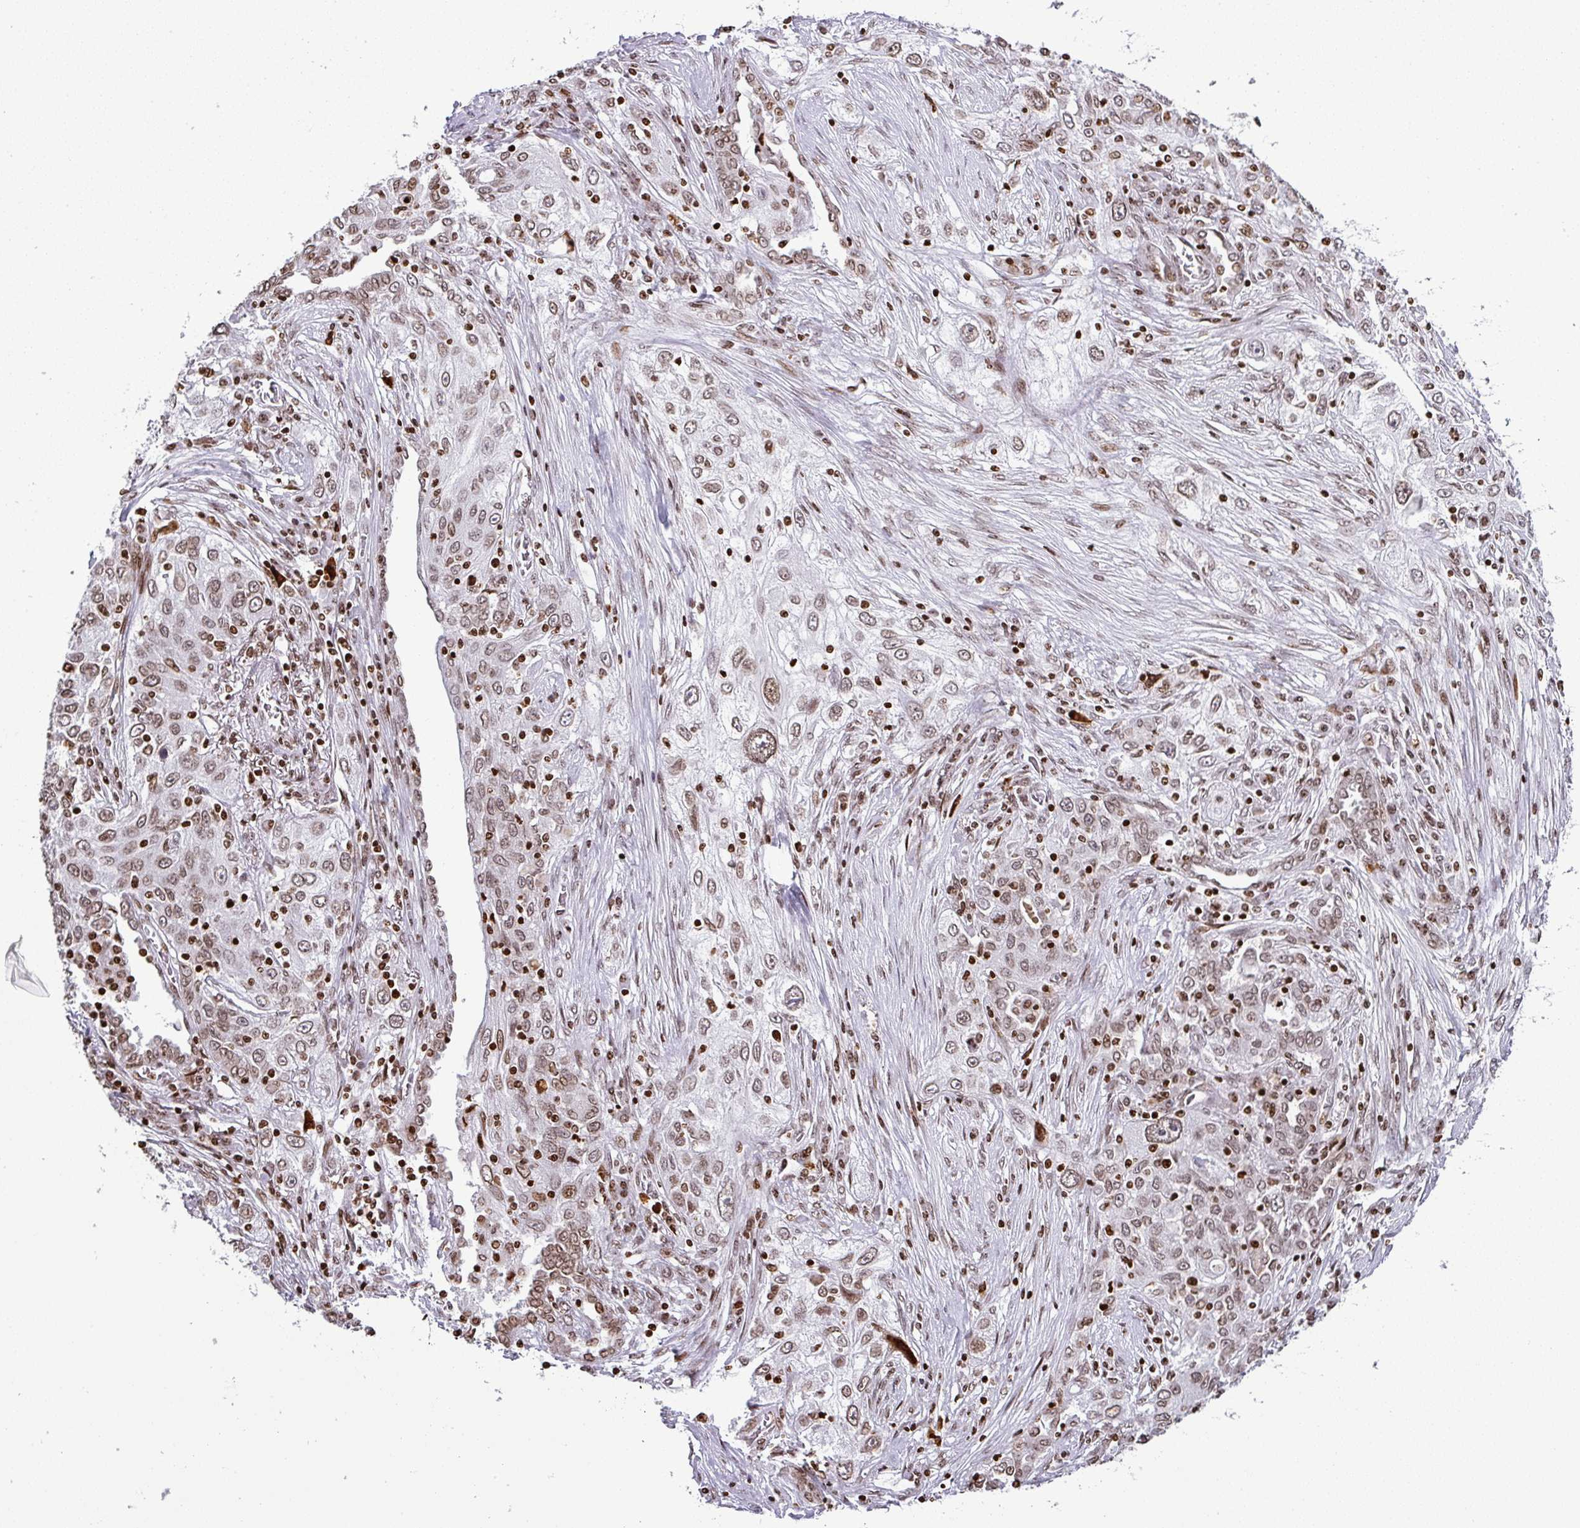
{"staining": {"intensity": "weak", "quantity": ">75%", "location": "nuclear"}, "tissue": "lung cancer", "cell_type": "Tumor cells", "image_type": "cancer", "snomed": [{"axis": "morphology", "description": "Squamous cell carcinoma, NOS"}, {"axis": "topography", "description": "Lung"}], "caption": "Brown immunohistochemical staining in human lung cancer demonstrates weak nuclear positivity in approximately >75% of tumor cells.", "gene": "RASL11A", "patient": {"sex": "female", "age": 69}}